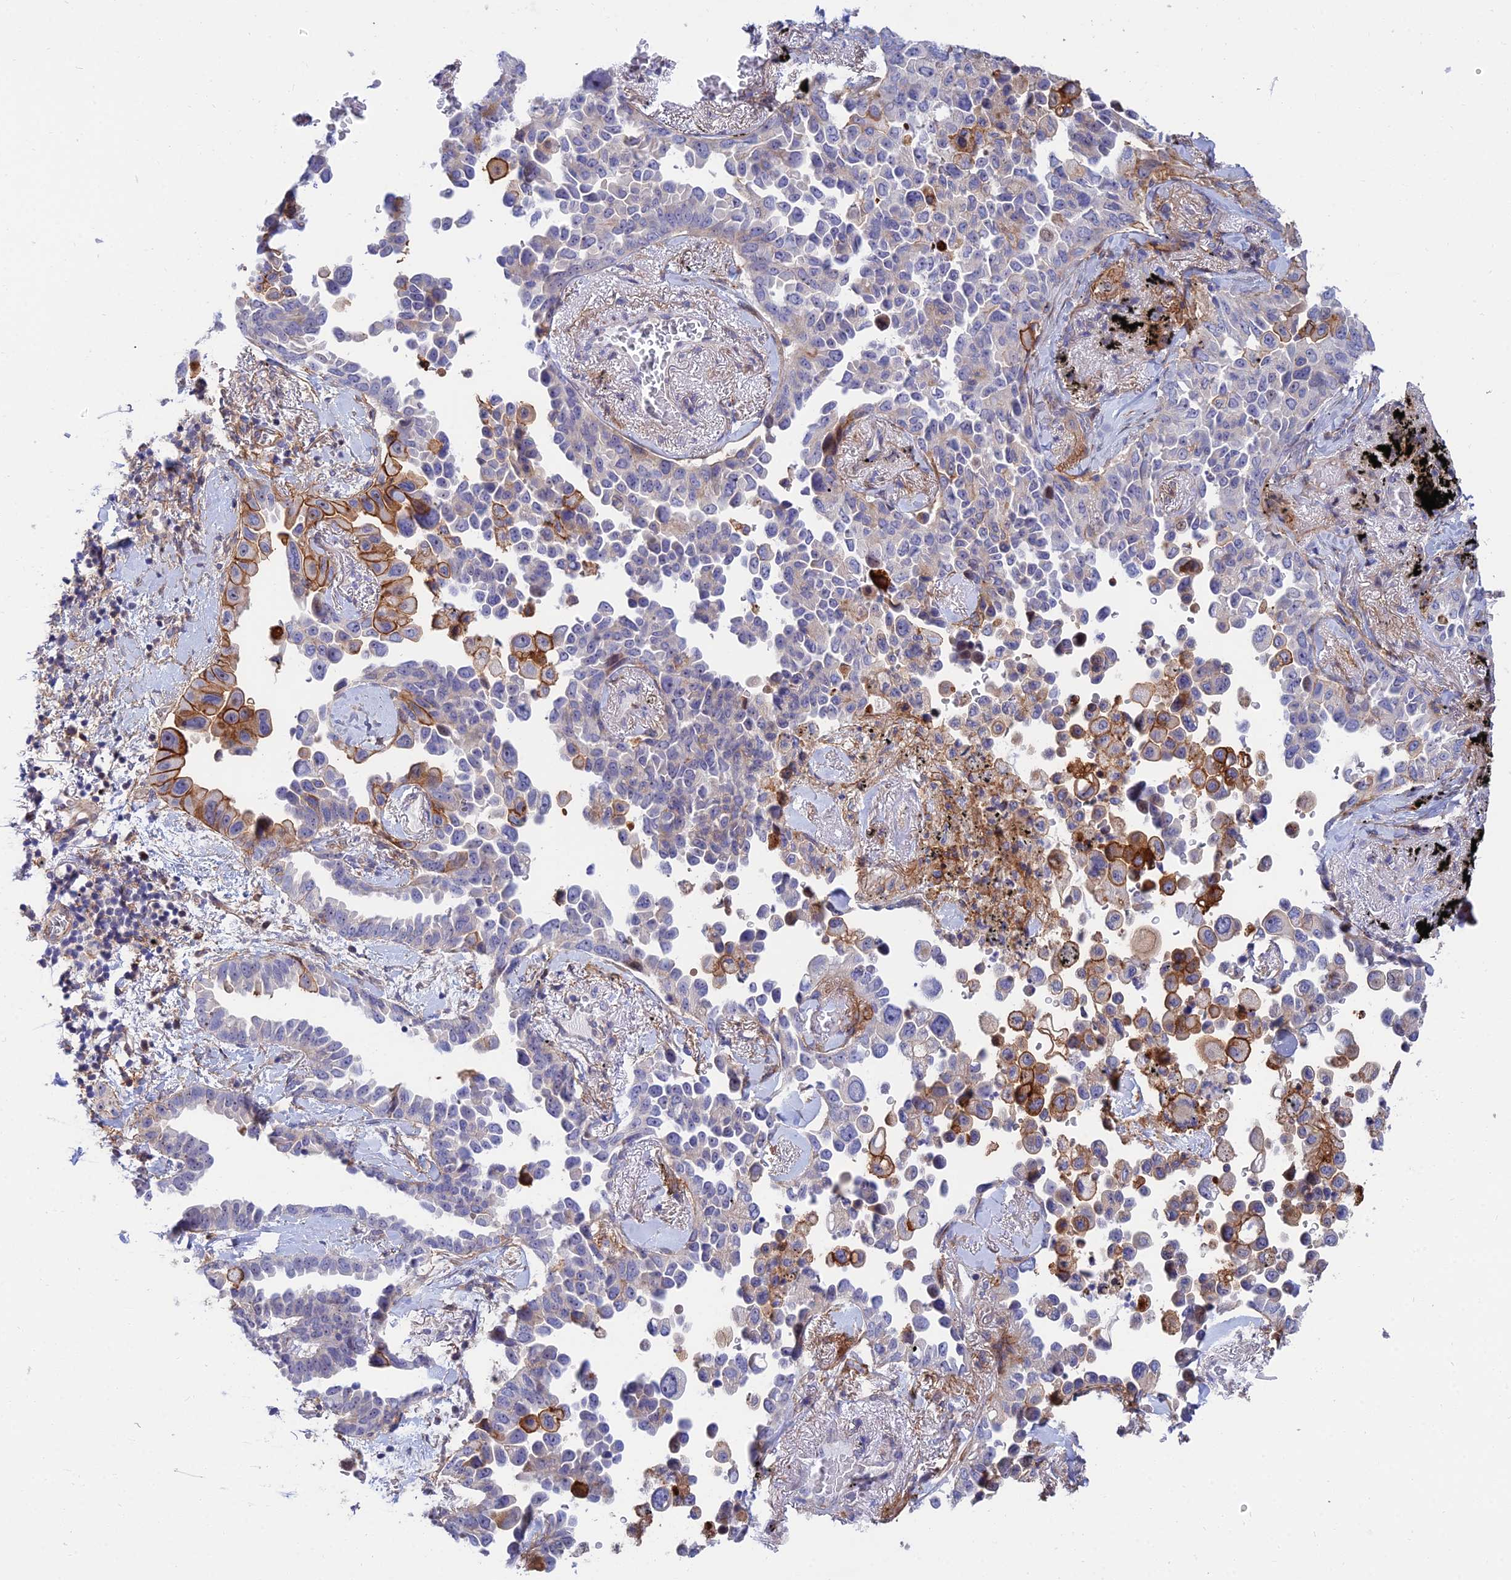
{"staining": {"intensity": "moderate", "quantity": "<25%", "location": "cytoplasmic/membranous"}, "tissue": "lung cancer", "cell_type": "Tumor cells", "image_type": "cancer", "snomed": [{"axis": "morphology", "description": "Adenocarcinoma, NOS"}, {"axis": "topography", "description": "Lung"}], "caption": "Protein analysis of lung cancer tissue demonstrates moderate cytoplasmic/membranous positivity in about <25% of tumor cells. (DAB IHC, brown staining for protein, blue staining for nuclei).", "gene": "TRIM43B", "patient": {"sex": "female", "age": 67}}